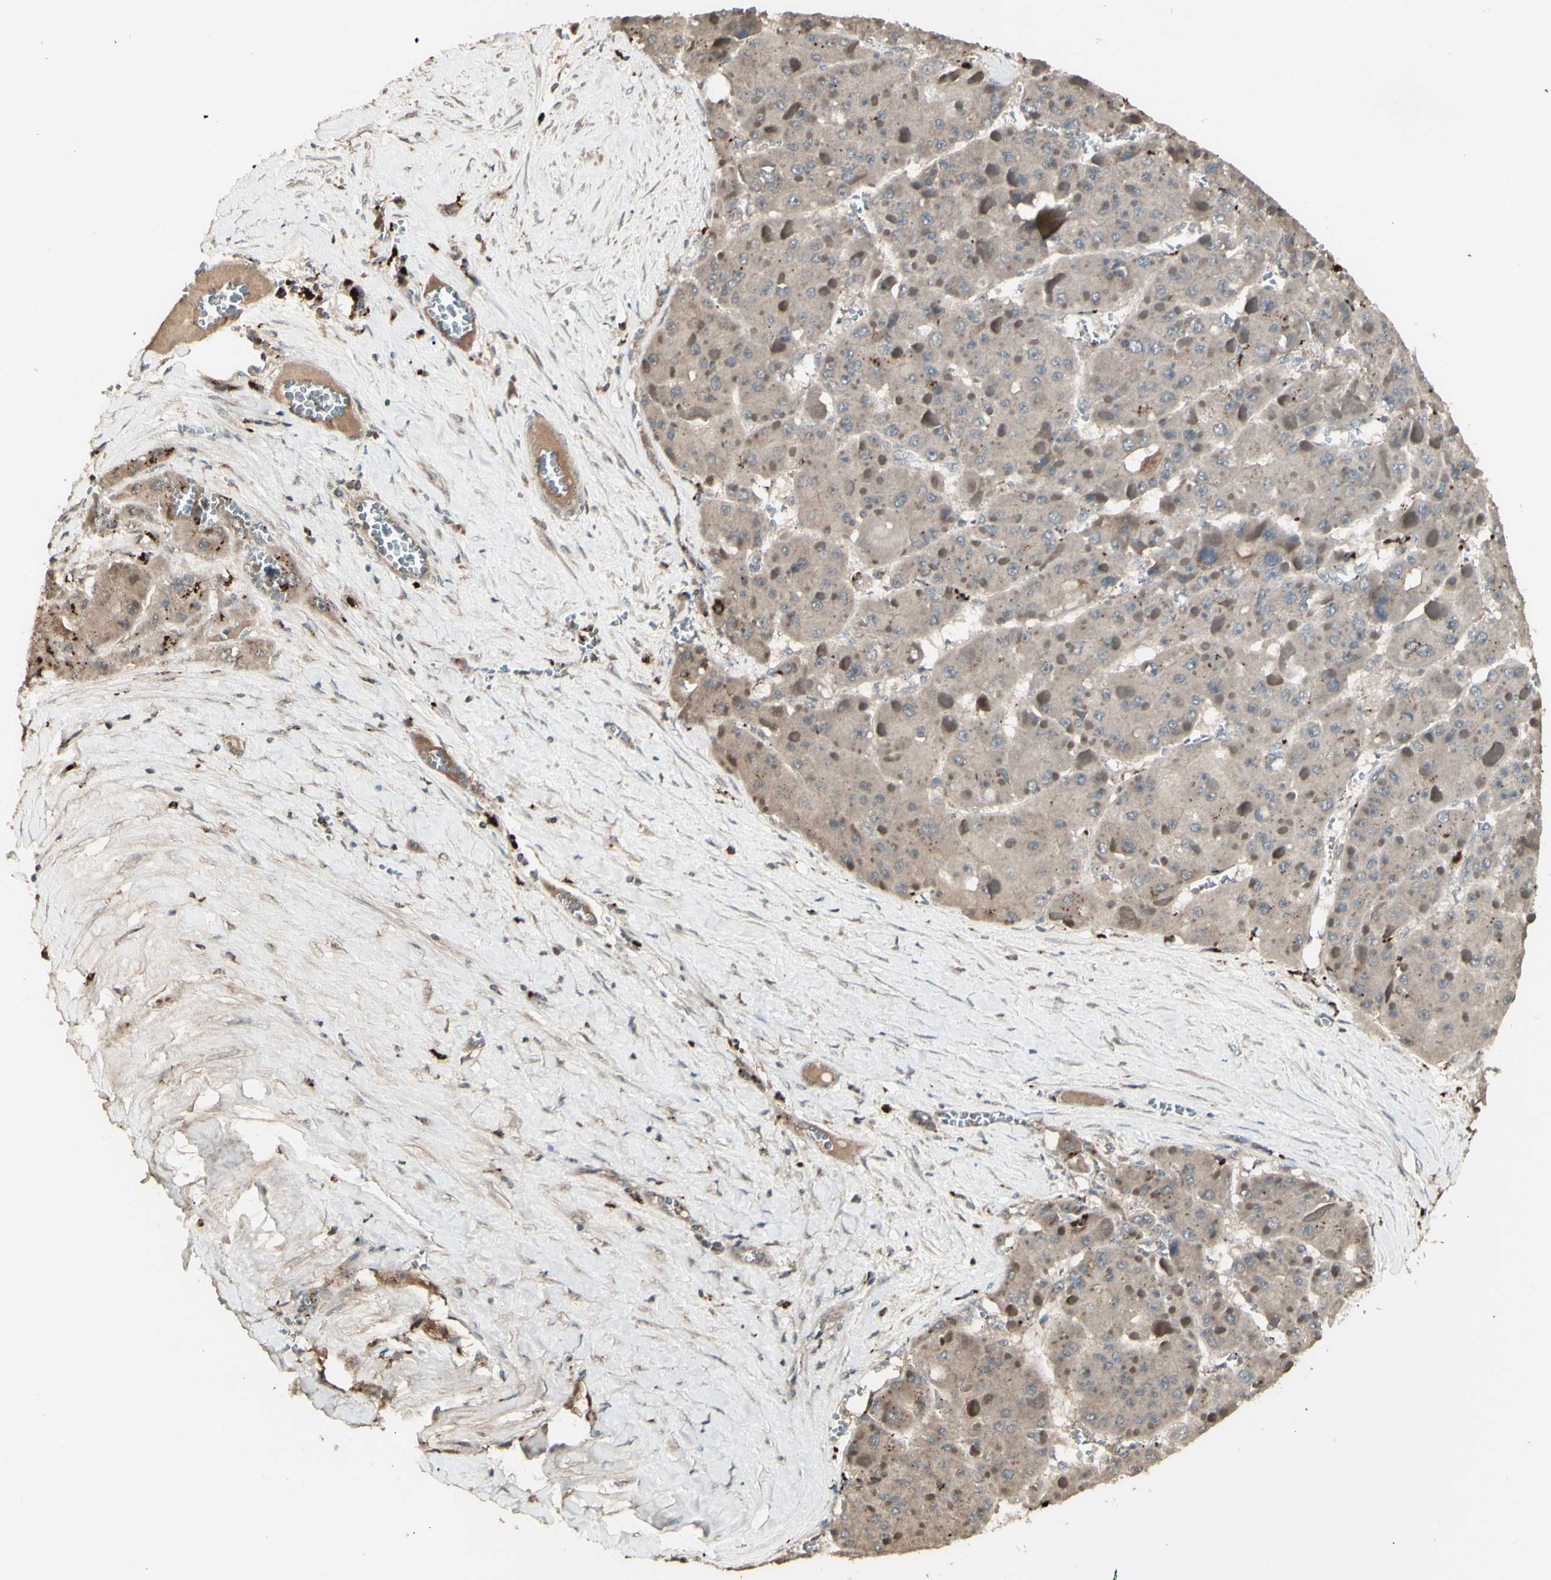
{"staining": {"intensity": "weak", "quantity": ">75%", "location": "cytoplasmic/membranous"}, "tissue": "liver cancer", "cell_type": "Tumor cells", "image_type": "cancer", "snomed": [{"axis": "morphology", "description": "Carcinoma, Hepatocellular, NOS"}, {"axis": "topography", "description": "Liver"}], "caption": "Protein expression analysis of liver cancer shows weak cytoplasmic/membranous expression in about >75% of tumor cells.", "gene": "GNAS", "patient": {"sex": "female", "age": 73}}